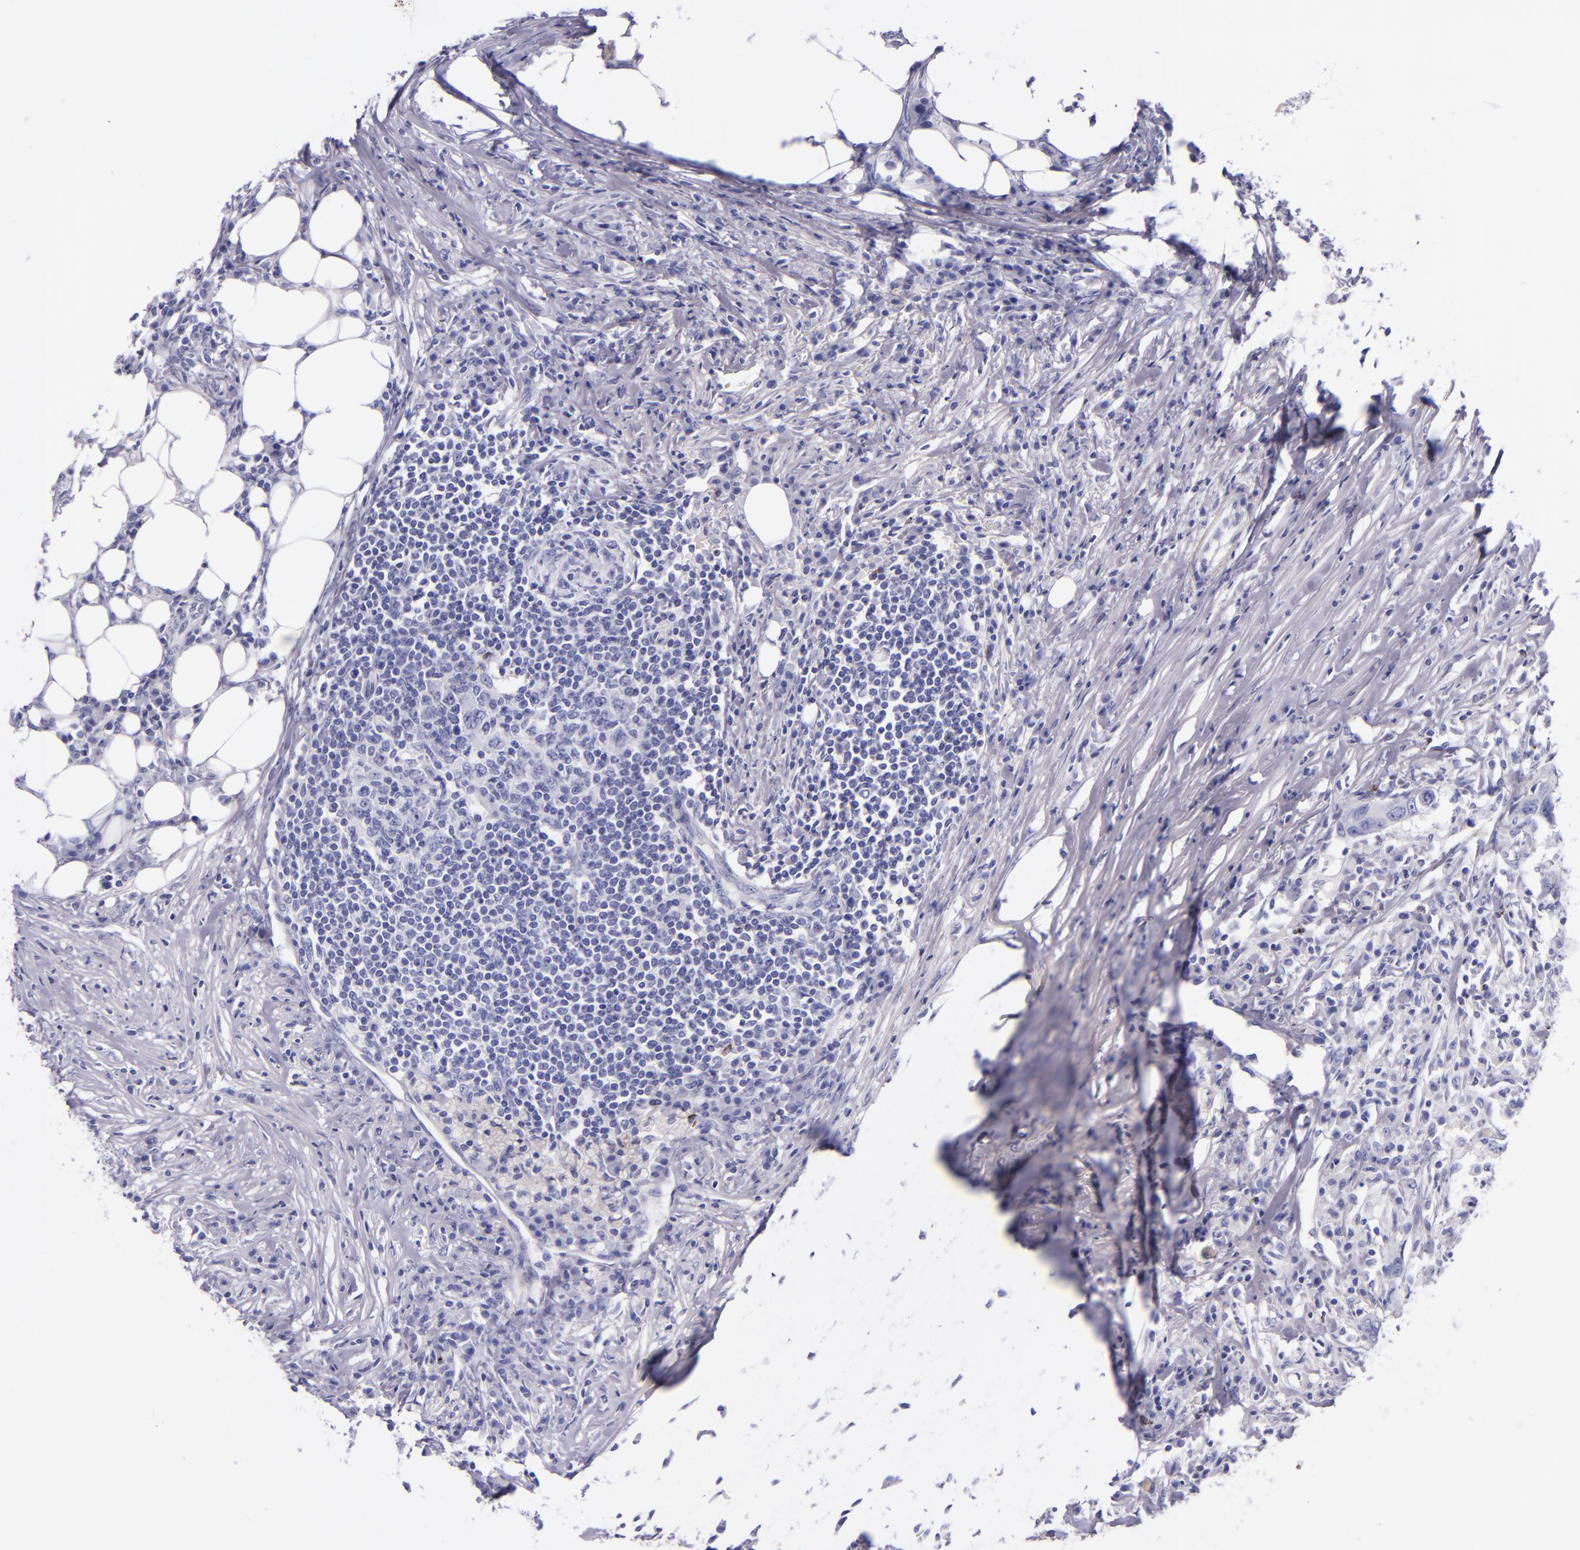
{"staining": {"intensity": "negative", "quantity": "none", "location": "none"}, "tissue": "colorectal cancer", "cell_type": "Tumor cells", "image_type": "cancer", "snomed": [{"axis": "morphology", "description": "Adenocarcinoma, NOS"}, {"axis": "topography", "description": "Colon"}], "caption": "DAB (3,3'-diaminobenzidine) immunohistochemical staining of human adenocarcinoma (colorectal) shows no significant expression in tumor cells. (DAB (3,3'-diaminobenzidine) immunohistochemistry (IHC), high magnification).", "gene": "LAG3", "patient": {"sex": "male", "age": 71}}